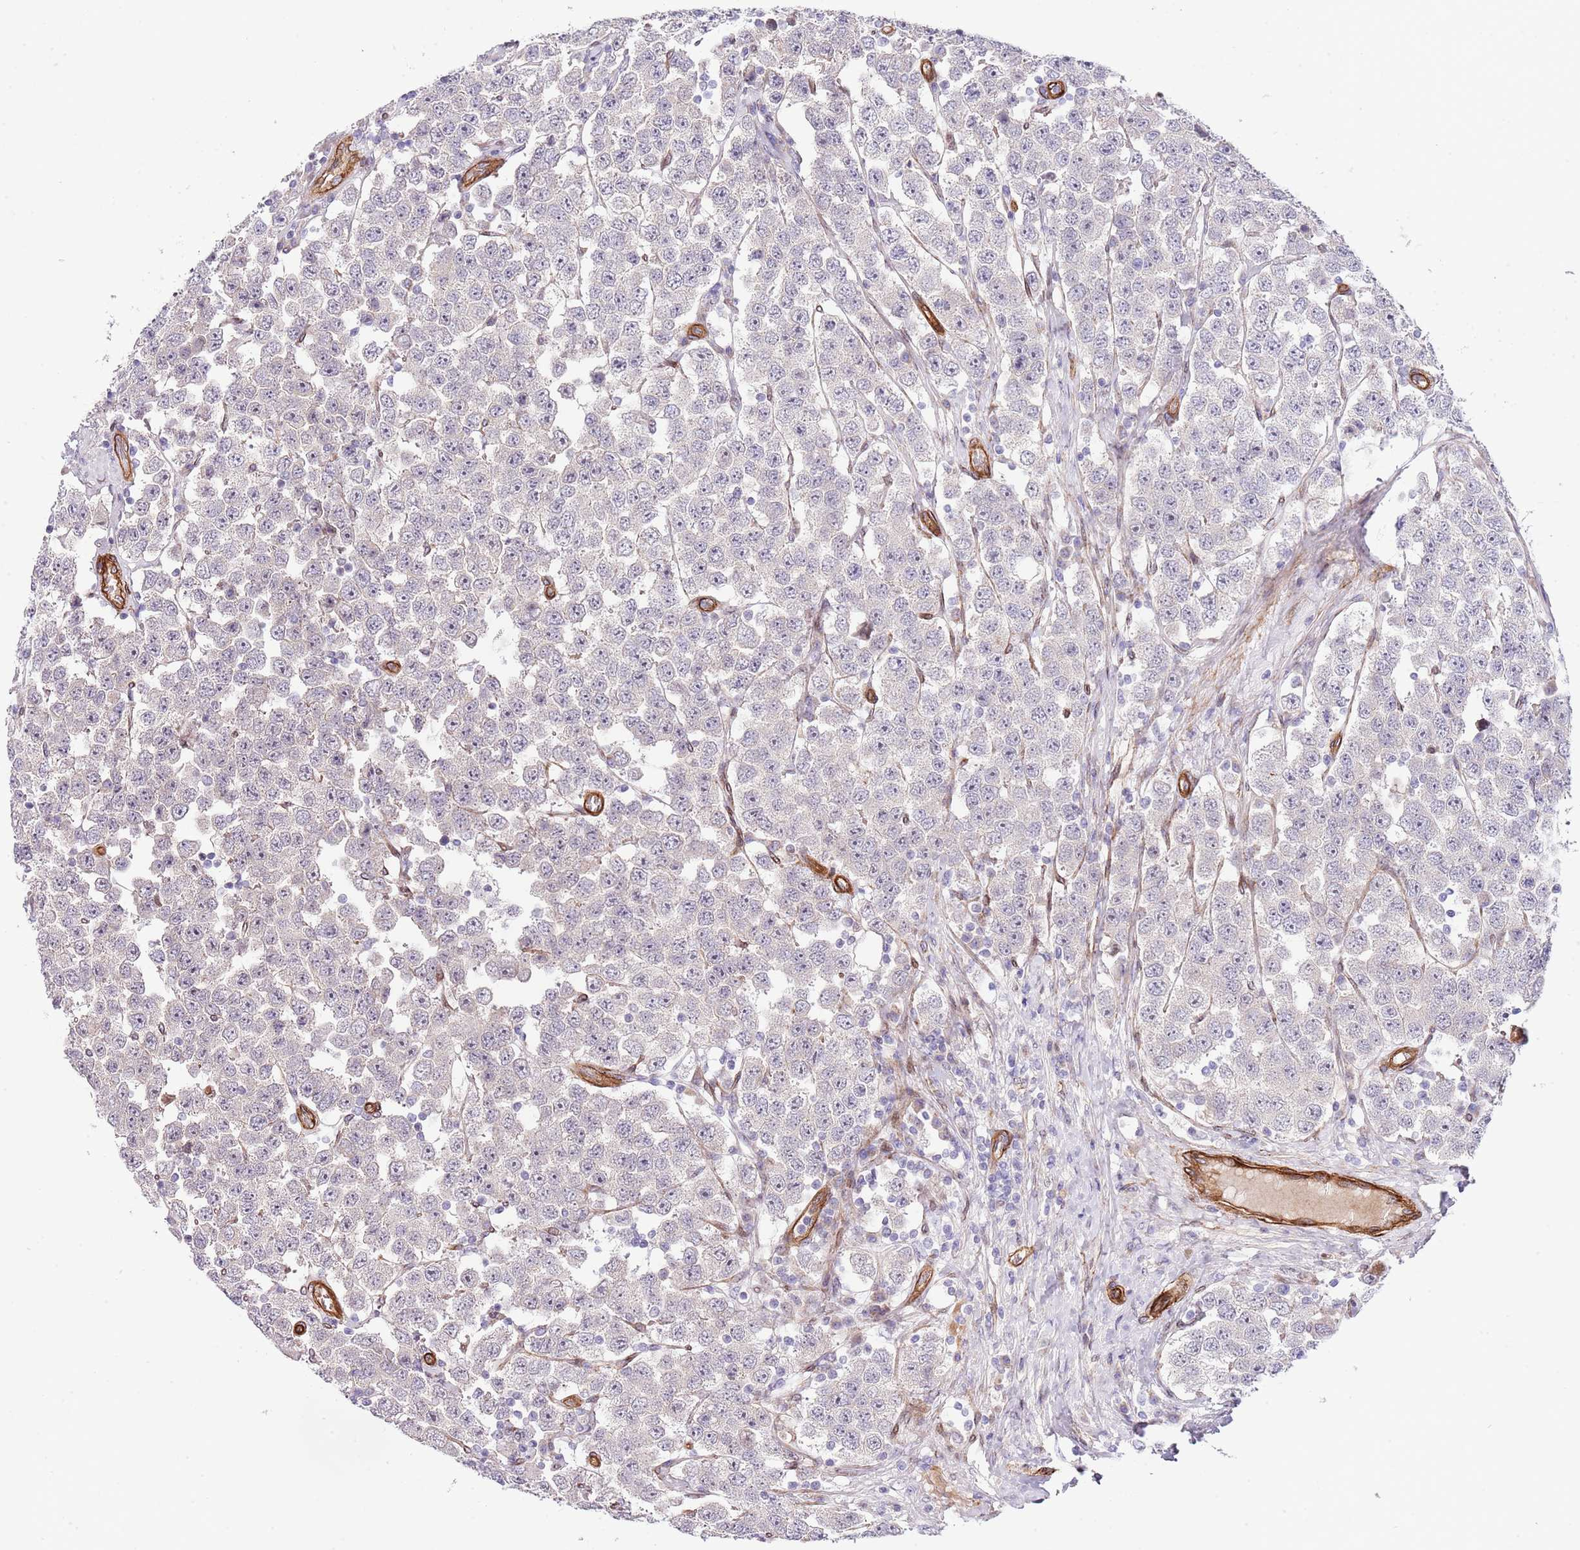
{"staining": {"intensity": "negative", "quantity": "none", "location": "none"}, "tissue": "testis cancer", "cell_type": "Tumor cells", "image_type": "cancer", "snomed": [{"axis": "morphology", "description": "Seminoma, NOS"}, {"axis": "topography", "description": "Testis"}], "caption": "Tumor cells are negative for brown protein staining in testis cancer (seminoma).", "gene": "NEK3", "patient": {"sex": "male", "age": 28}}